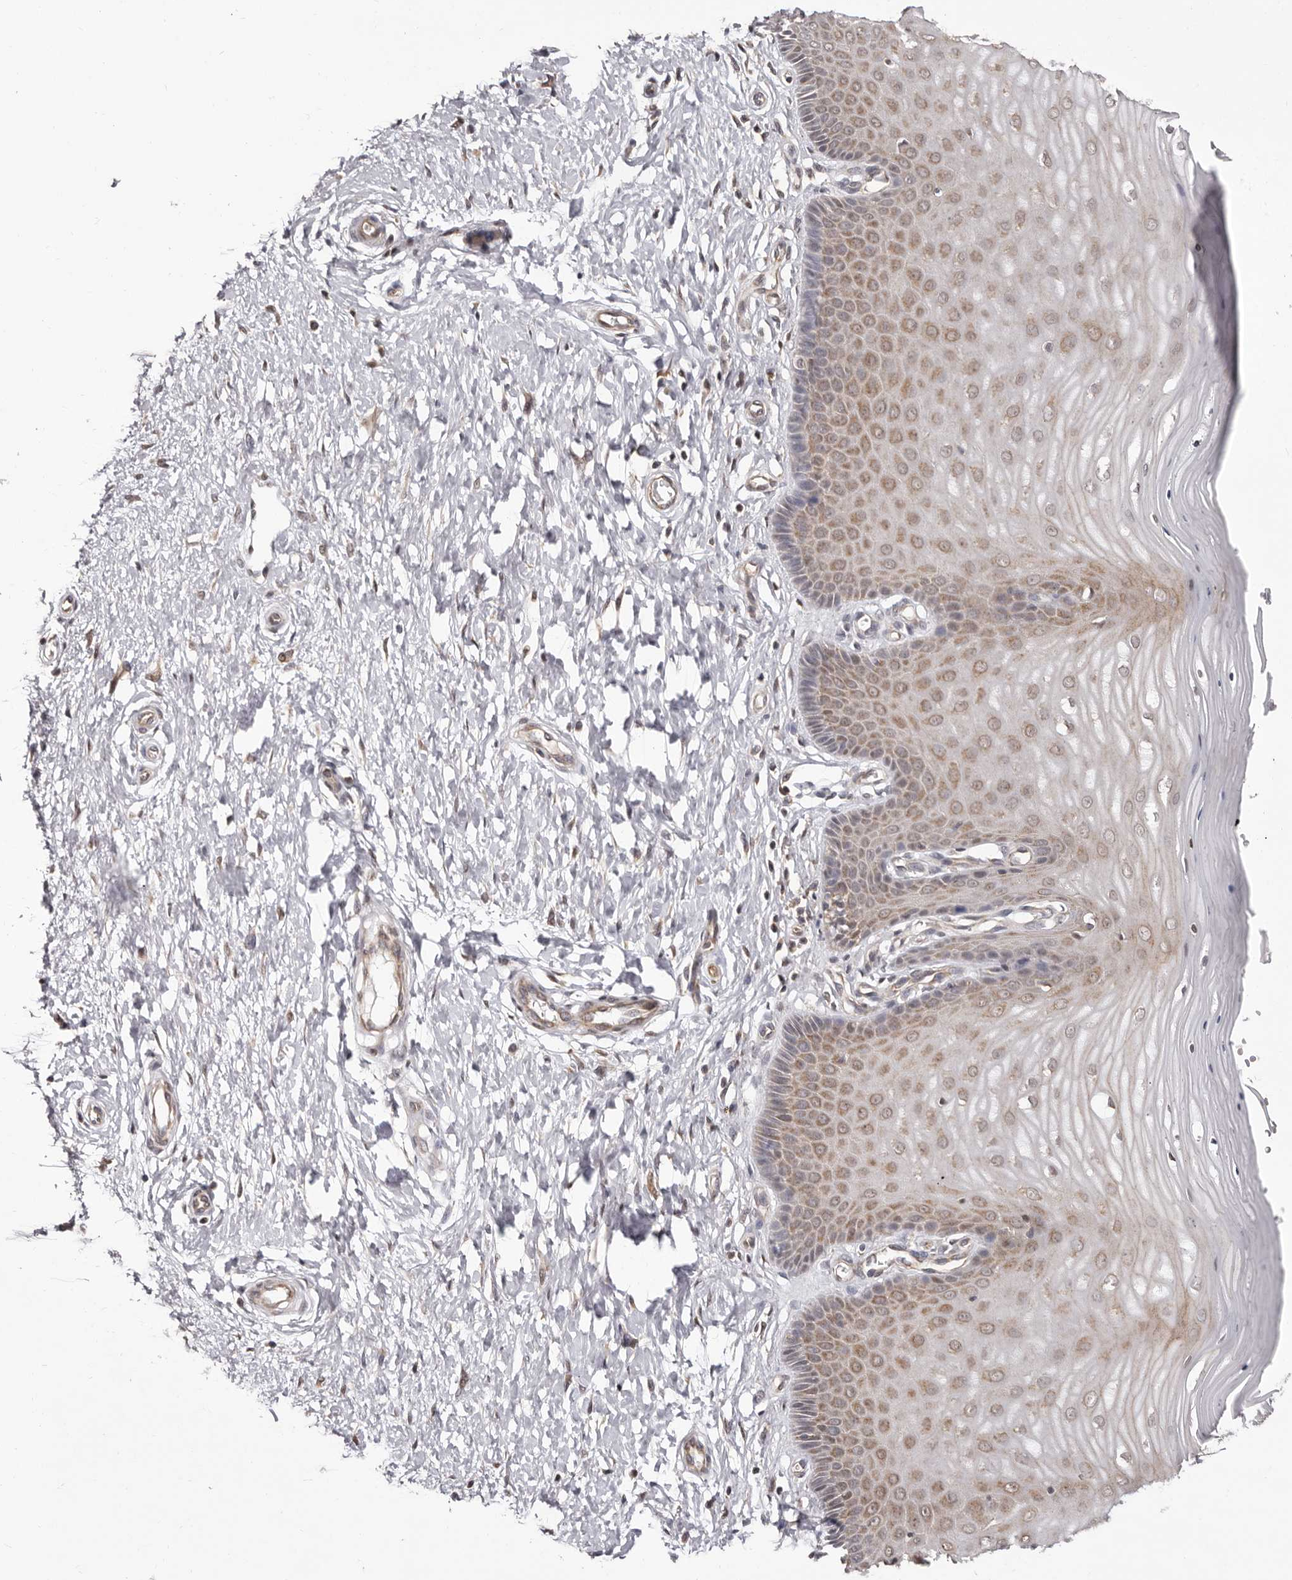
{"staining": {"intensity": "moderate", "quantity": ">75%", "location": "cytoplasmic/membranous,nuclear"}, "tissue": "cervix", "cell_type": "Glandular cells", "image_type": "normal", "snomed": [{"axis": "morphology", "description": "Normal tissue, NOS"}, {"axis": "topography", "description": "Cervix"}], "caption": "Immunohistochemical staining of unremarkable human cervix shows medium levels of moderate cytoplasmic/membranous,nuclear staining in about >75% of glandular cells.", "gene": "GLRX3", "patient": {"sex": "female", "age": 55}}